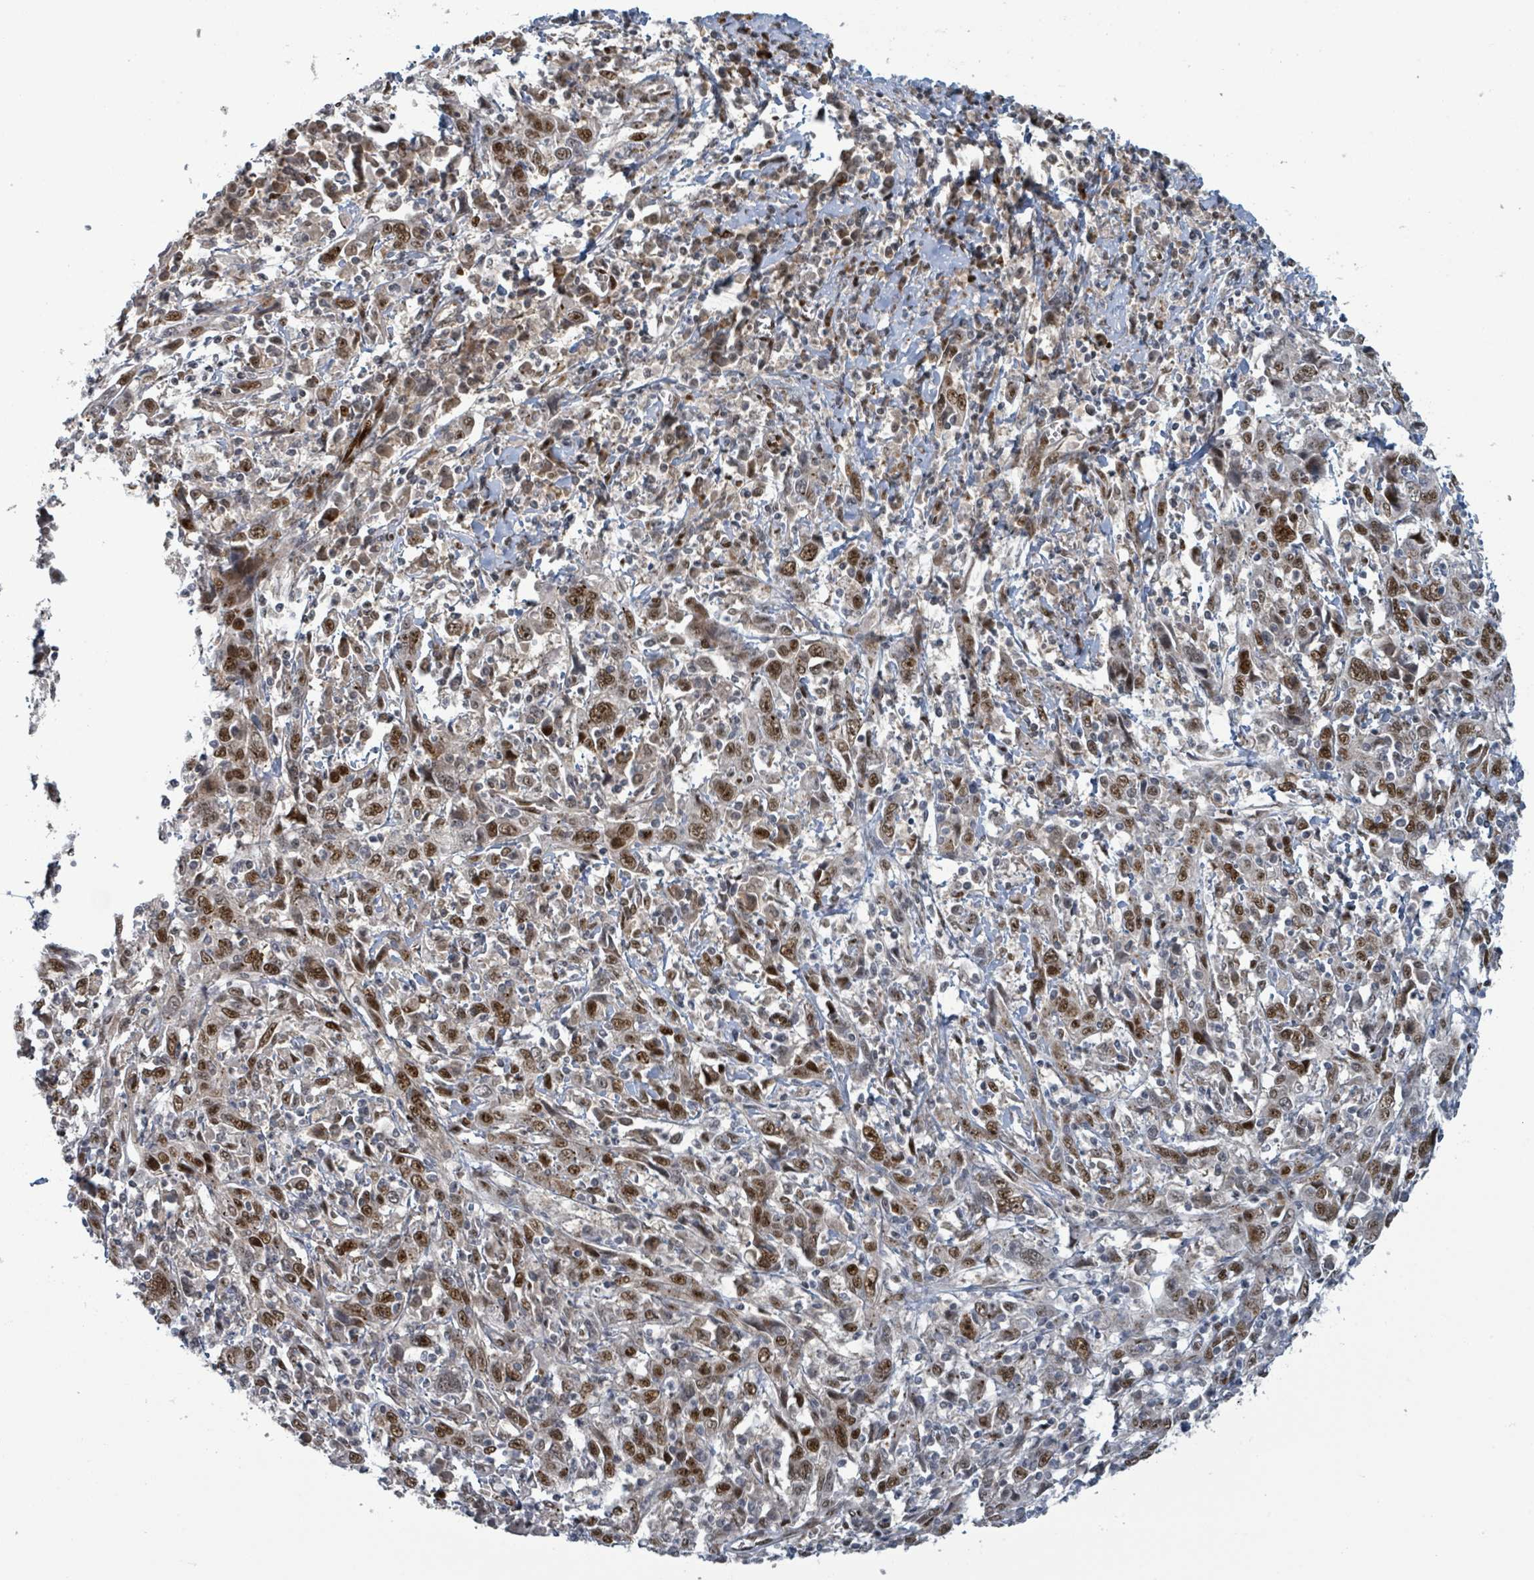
{"staining": {"intensity": "moderate", "quantity": ">75%", "location": "nuclear"}, "tissue": "cervical cancer", "cell_type": "Tumor cells", "image_type": "cancer", "snomed": [{"axis": "morphology", "description": "Squamous cell carcinoma, NOS"}, {"axis": "topography", "description": "Cervix"}], "caption": "A photomicrograph of cervical cancer (squamous cell carcinoma) stained for a protein reveals moderate nuclear brown staining in tumor cells. (brown staining indicates protein expression, while blue staining denotes nuclei).", "gene": "KLF3", "patient": {"sex": "female", "age": 46}}